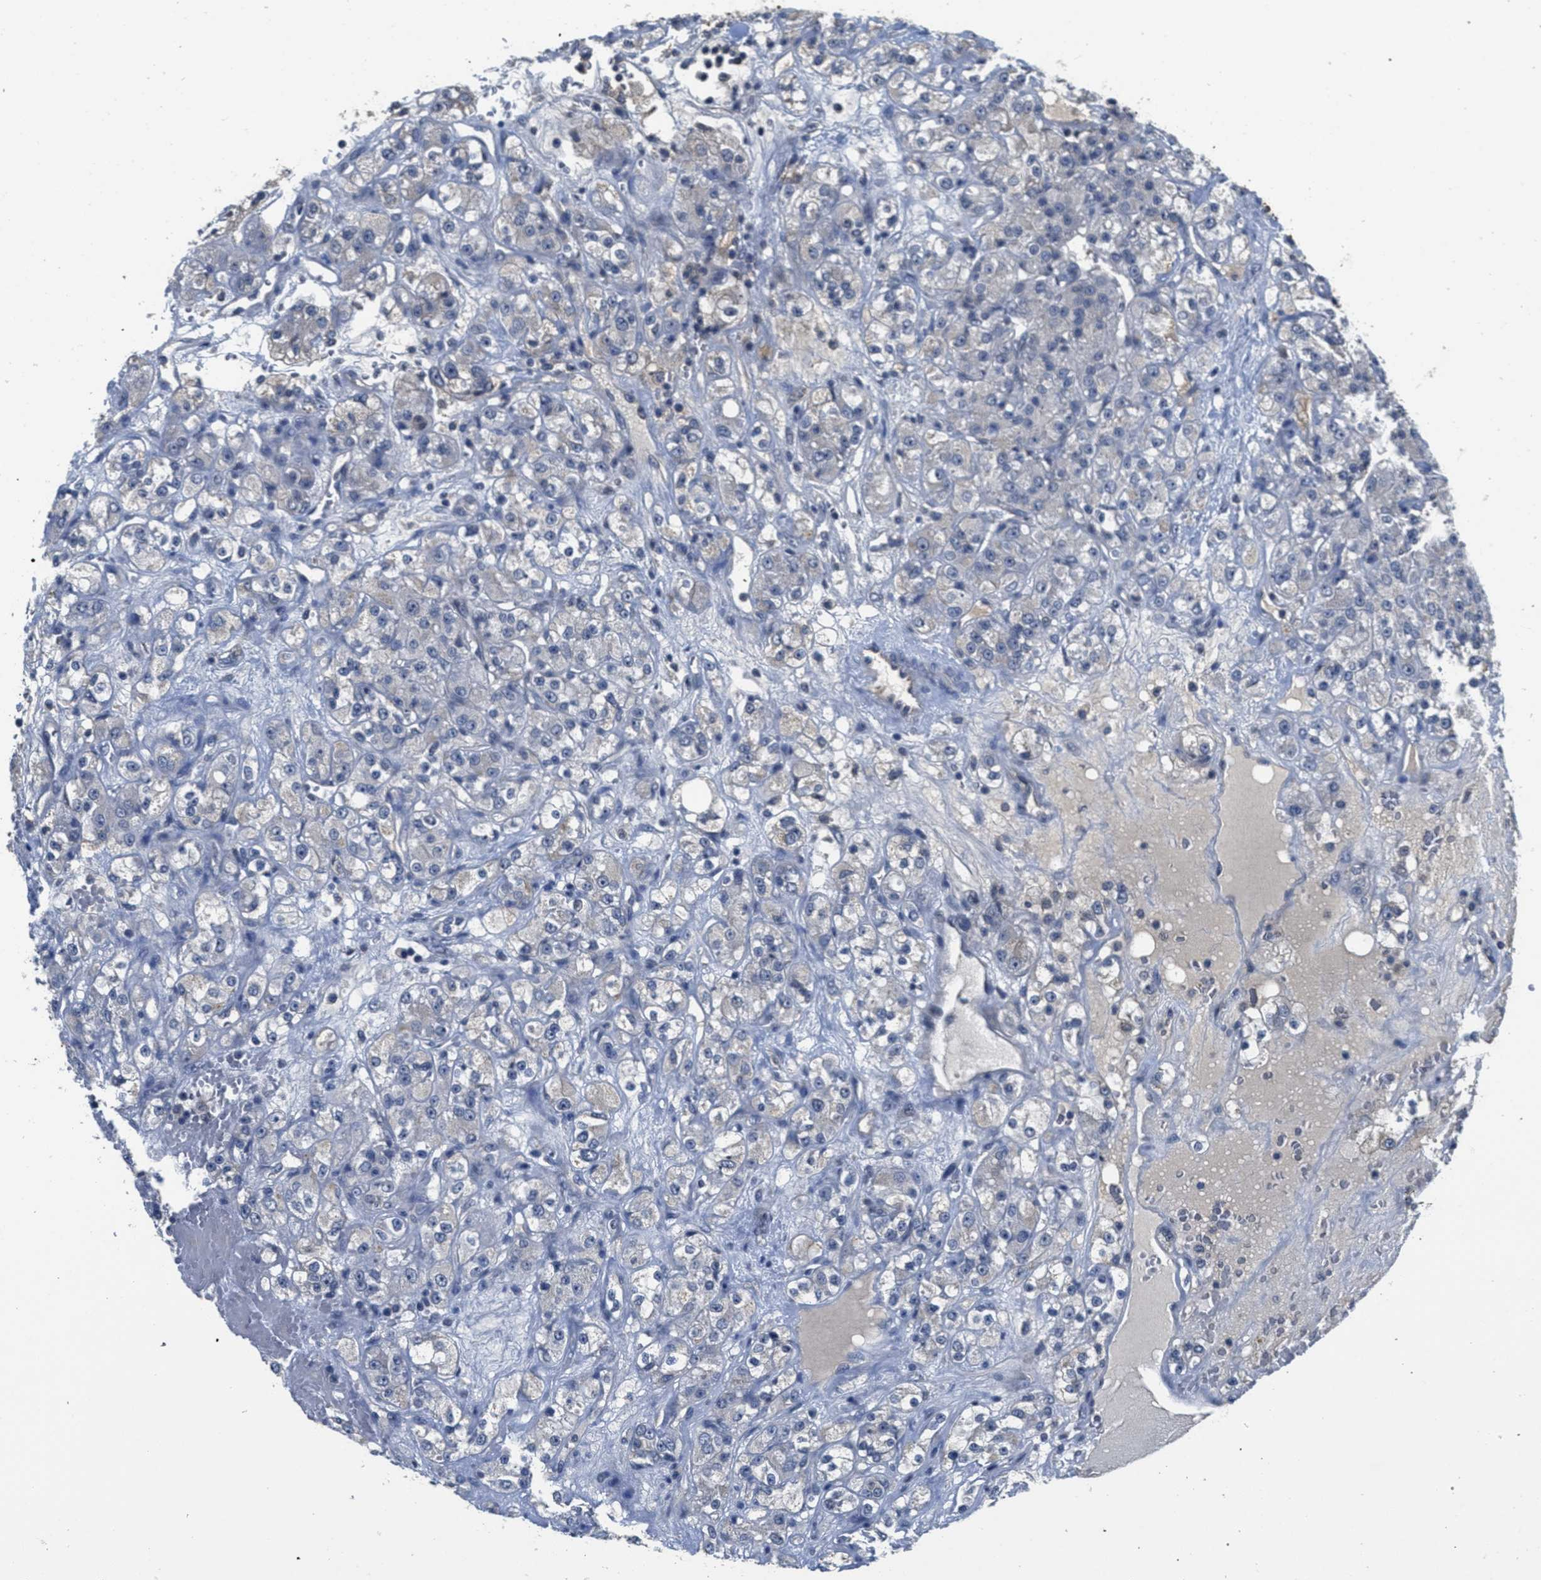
{"staining": {"intensity": "negative", "quantity": "none", "location": "none"}, "tissue": "renal cancer", "cell_type": "Tumor cells", "image_type": "cancer", "snomed": [{"axis": "morphology", "description": "Normal tissue, NOS"}, {"axis": "morphology", "description": "Adenocarcinoma, NOS"}, {"axis": "topography", "description": "Kidney"}], "caption": "Protein analysis of renal adenocarcinoma exhibits no significant expression in tumor cells.", "gene": "ANGPT1", "patient": {"sex": "male", "age": 61}}